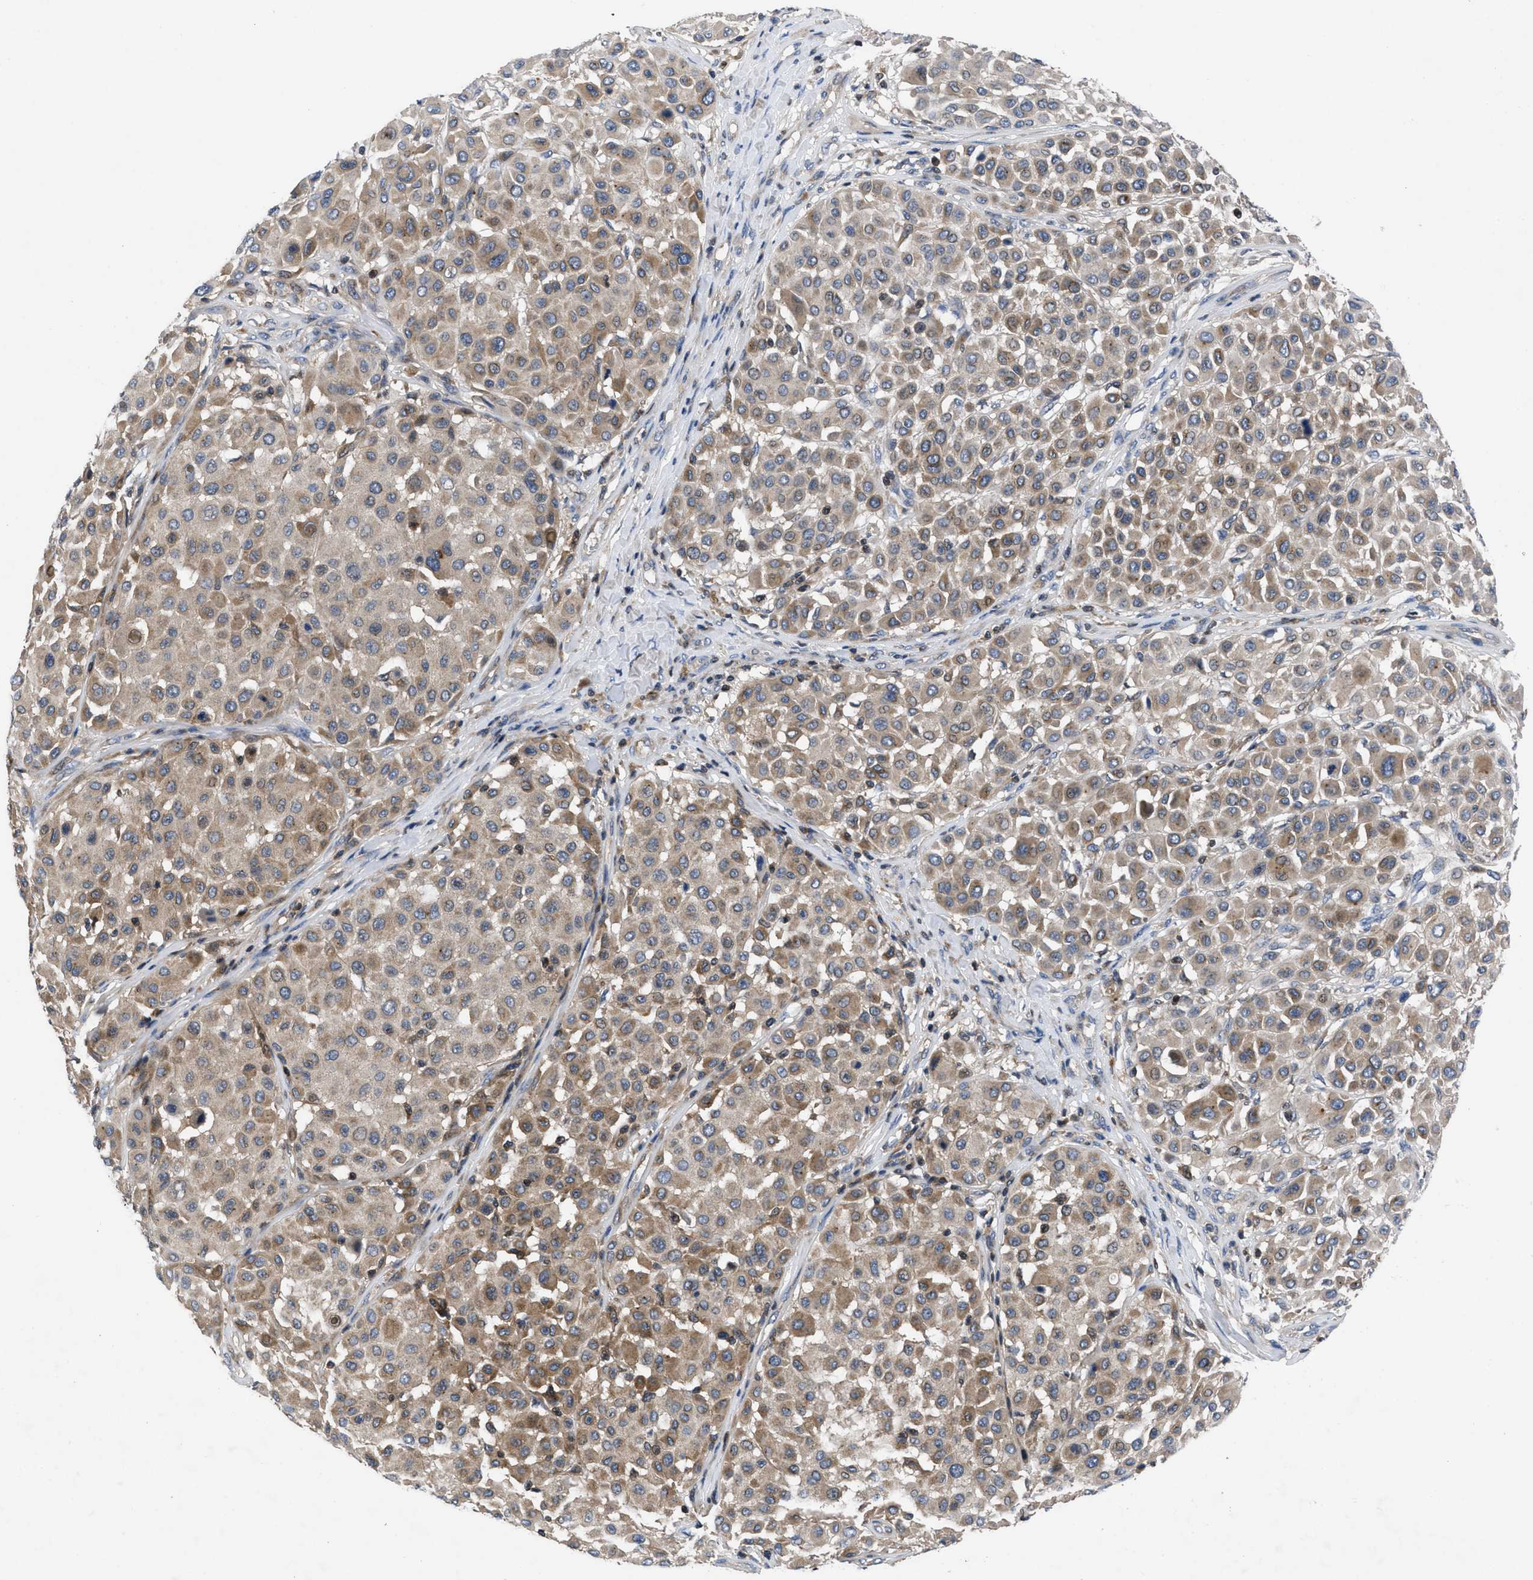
{"staining": {"intensity": "moderate", "quantity": "25%-75%", "location": "cytoplasmic/membranous"}, "tissue": "melanoma", "cell_type": "Tumor cells", "image_type": "cancer", "snomed": [{"axis": "morphology", "description": "Malignant melanoma, Metastatic site"}, {"axis": "topography", "description": "Soft tissue"}], "caption": "DAB (3,3'-diaminobenzidine) immunohistochemical staining of human melanoma reveals moderate cytoplasmic/membranous protein expression in about 25%-75% of tumor cells. The protein of interest is stained brown, and the nuclei are stained in blue (DAB IHC with brightfield microscopy, high magnification).", "gene": "YBEY", "patient": {"sex": "male", "age": 41}}